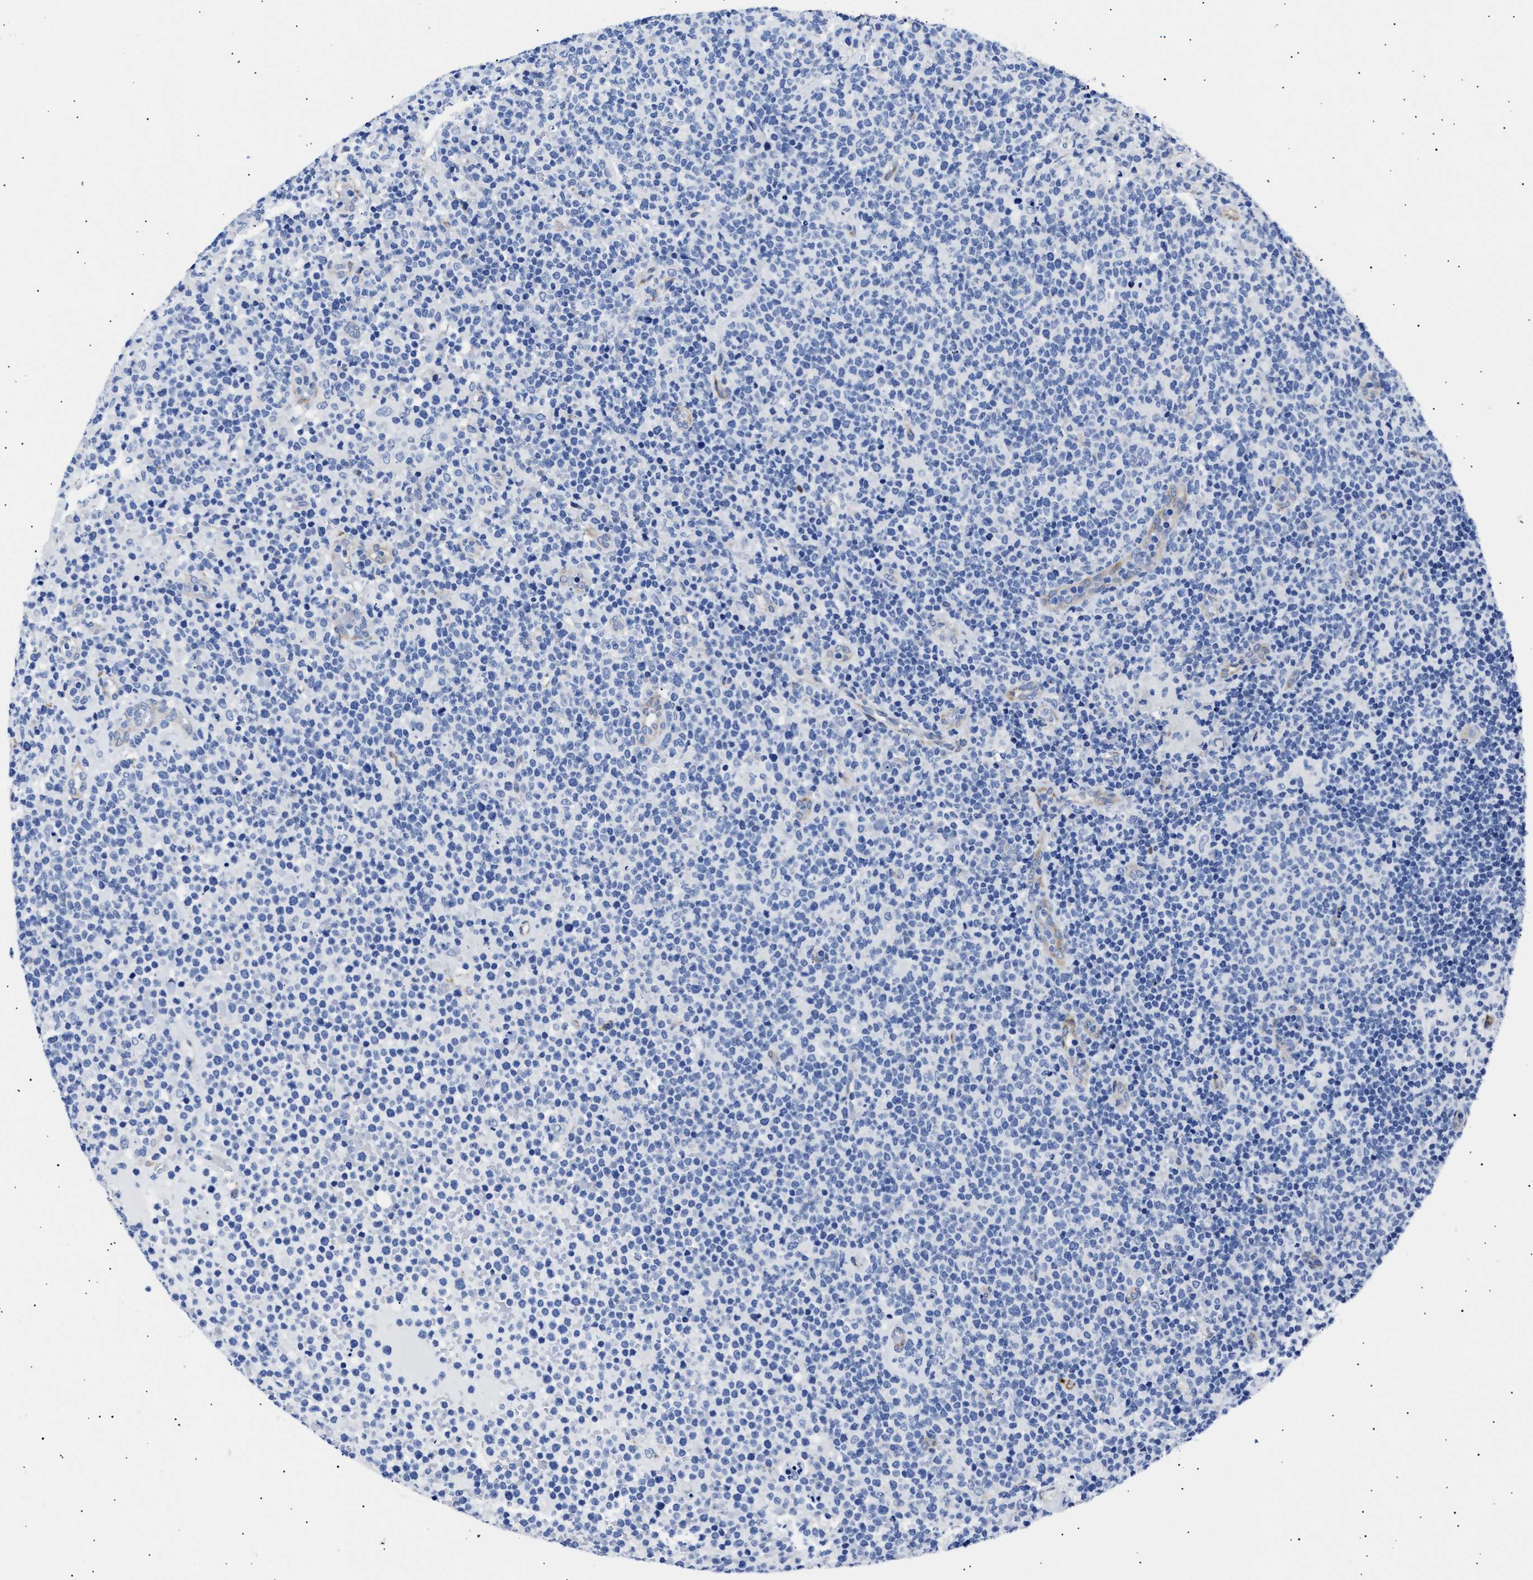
{"staining": {"intensity": "negative", "quantity": "none", "location": "none"}, "tissue": "lymphoma", "cell_type": "Tumor cells", "image_type": "cancer", "snomed": [{"axis": "morphology", "description": "Malignant lymphoma, non-Hodgkin's type, High grade"}, {"axis": "topography", "description": "Lymph node"}], "caption": "Human malignant lymphoma, non-Hodgkin's type (high-grade) stained for a protein using IHC shows no expression in tumor cells.", "gene": "HEMGN", "patient": {"sex": "male", "age": 61}}